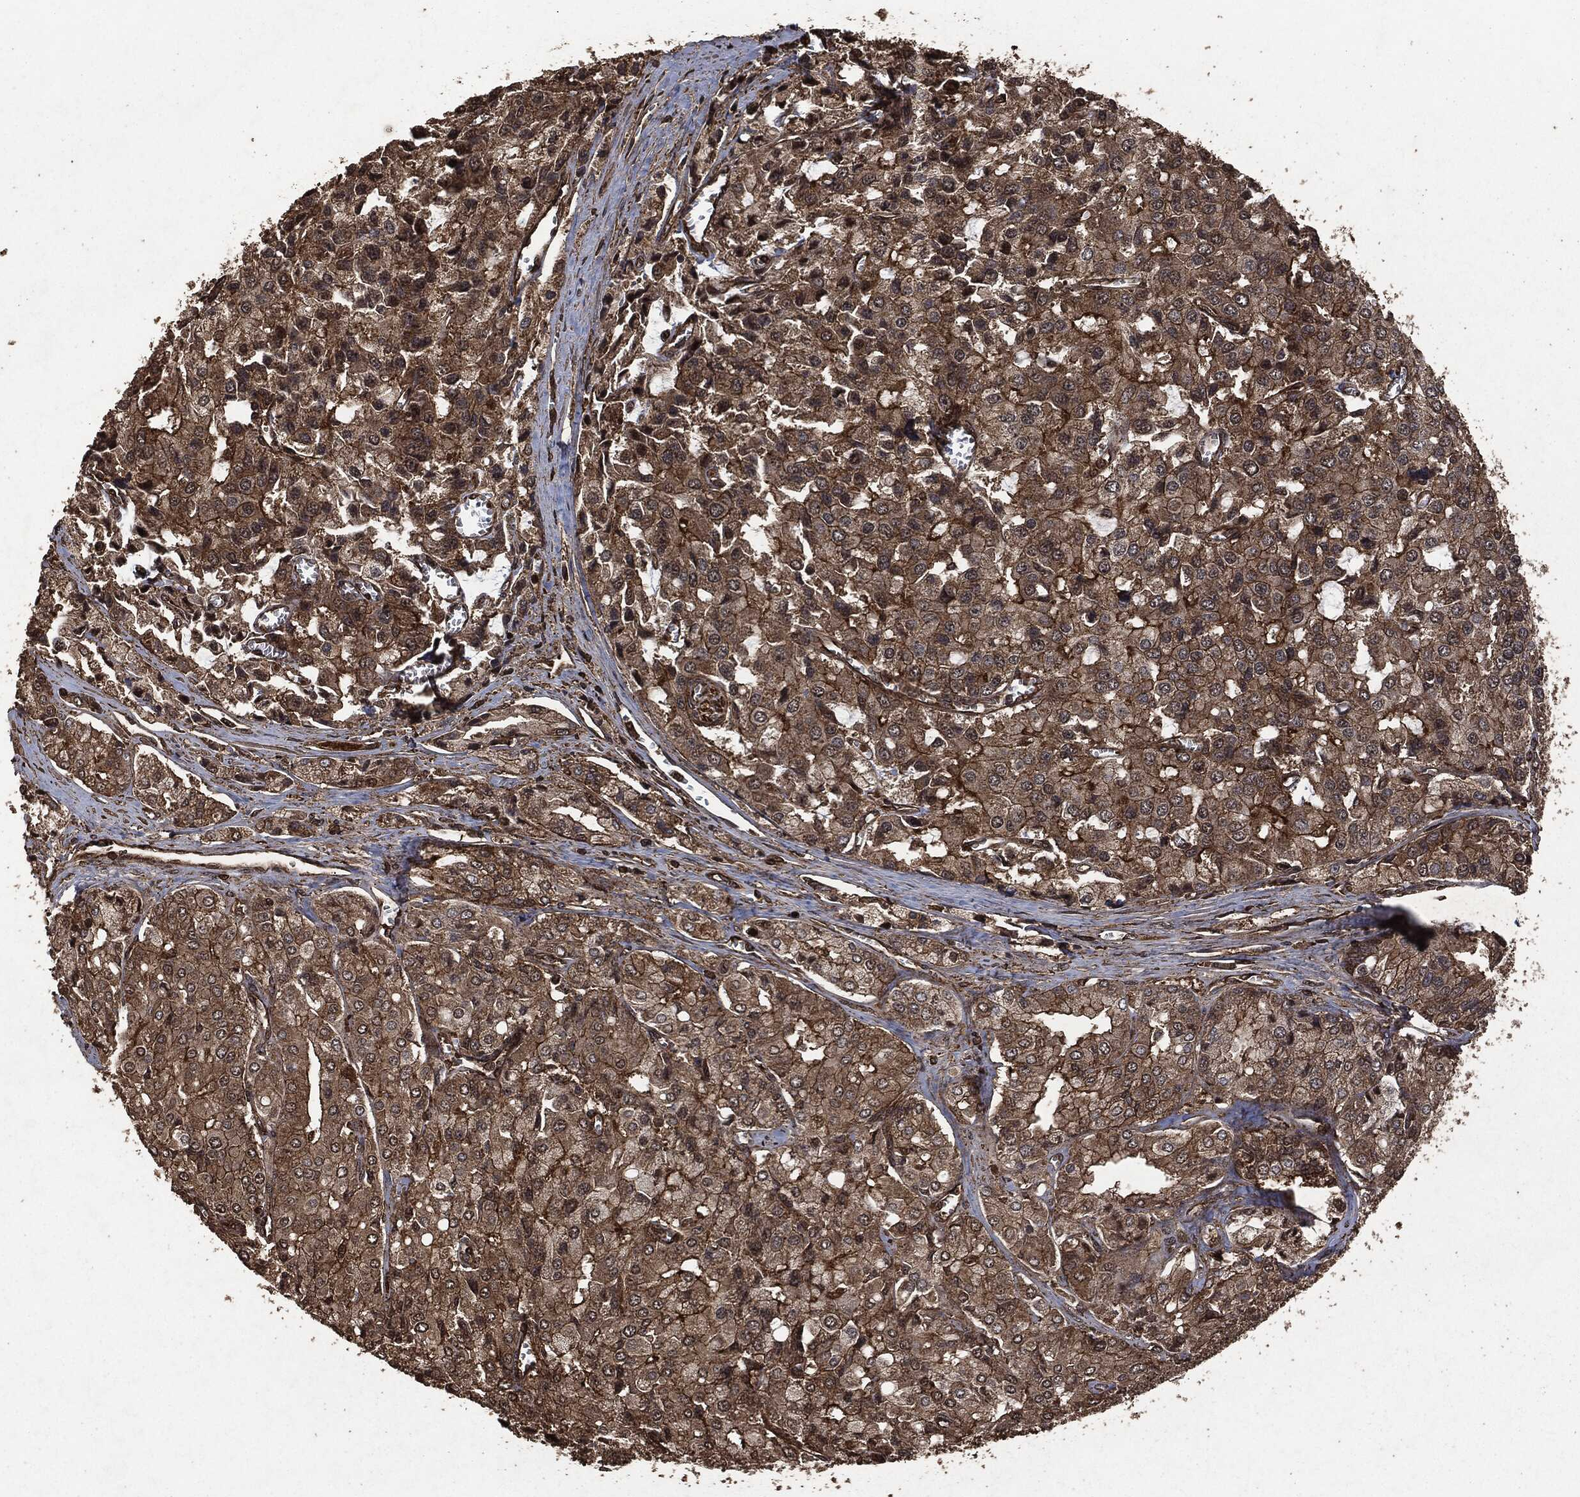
{"staining": {"intensity": "moderate", "quantity": "25%-75%", "location": "cytoplasmic/membranous"}, "tissue": "prostate cancer", "cell_type": "Tumor cells", "image_type": "cancer", "snomed": [{"axis": "morphology", "description": "Adenocarcinoma, NOS"}, {"axis": "topography", "description": "Prostate and seminal vesicle, NOS"}, {"axis": "topography", "description": "Prostate"}], "caption": "Immunohistochemistry histopathology image of neoplastic tissue: adenocarcinoma (prostate) stained using immunohistochemistry (IHC) reveals medium levels of moderate protein expression localized specifically in the cytoplasmic/membranous of tumor cells, appearing as a cytoplasmic/membranous brown color.", "gene": "HRAS", "patient": {"sex": "male", "age": 67}}